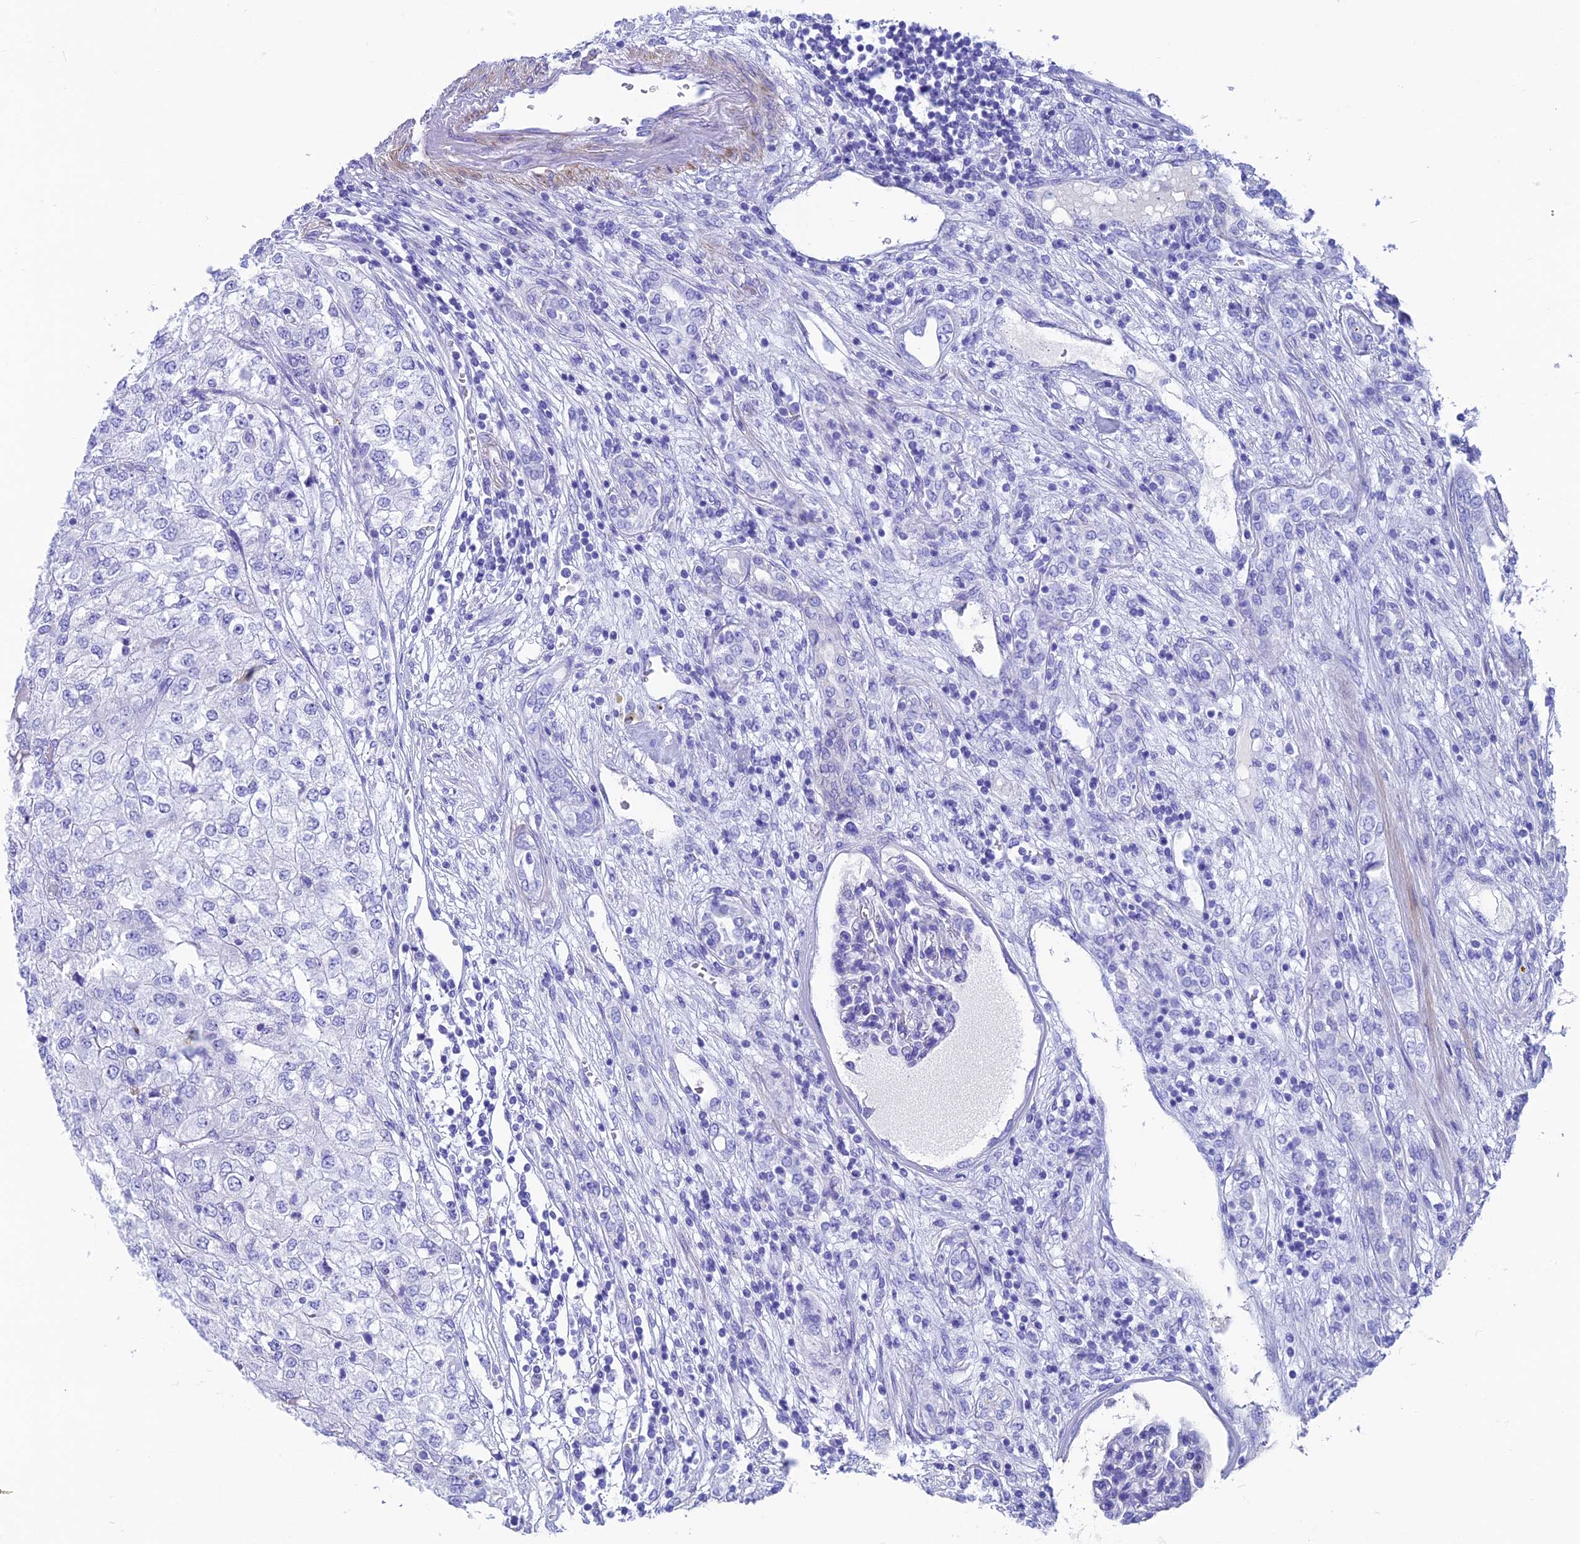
{"staining": {"intensity": "negative", "quantity": "none", "location": "none"}, "tissue": "renal cancer", "cell_type": "Tumor cells", "image_type": "cancer", "snomed": [{"axis": "morphology", "description": "Adenocarcinoma, NOS"}, {"axis": "topography", "description": "Kidney"}], "caption": "Tumor cells show no significant protein positivity in adenocarcinoma (renal). (DAB (3,3'-diaminobenzidine) immunohistochemistry visualized using brightfield microscopy, high magnification).", "gene": "GNG11", "patient": {"sex": "female", "age": 54}}